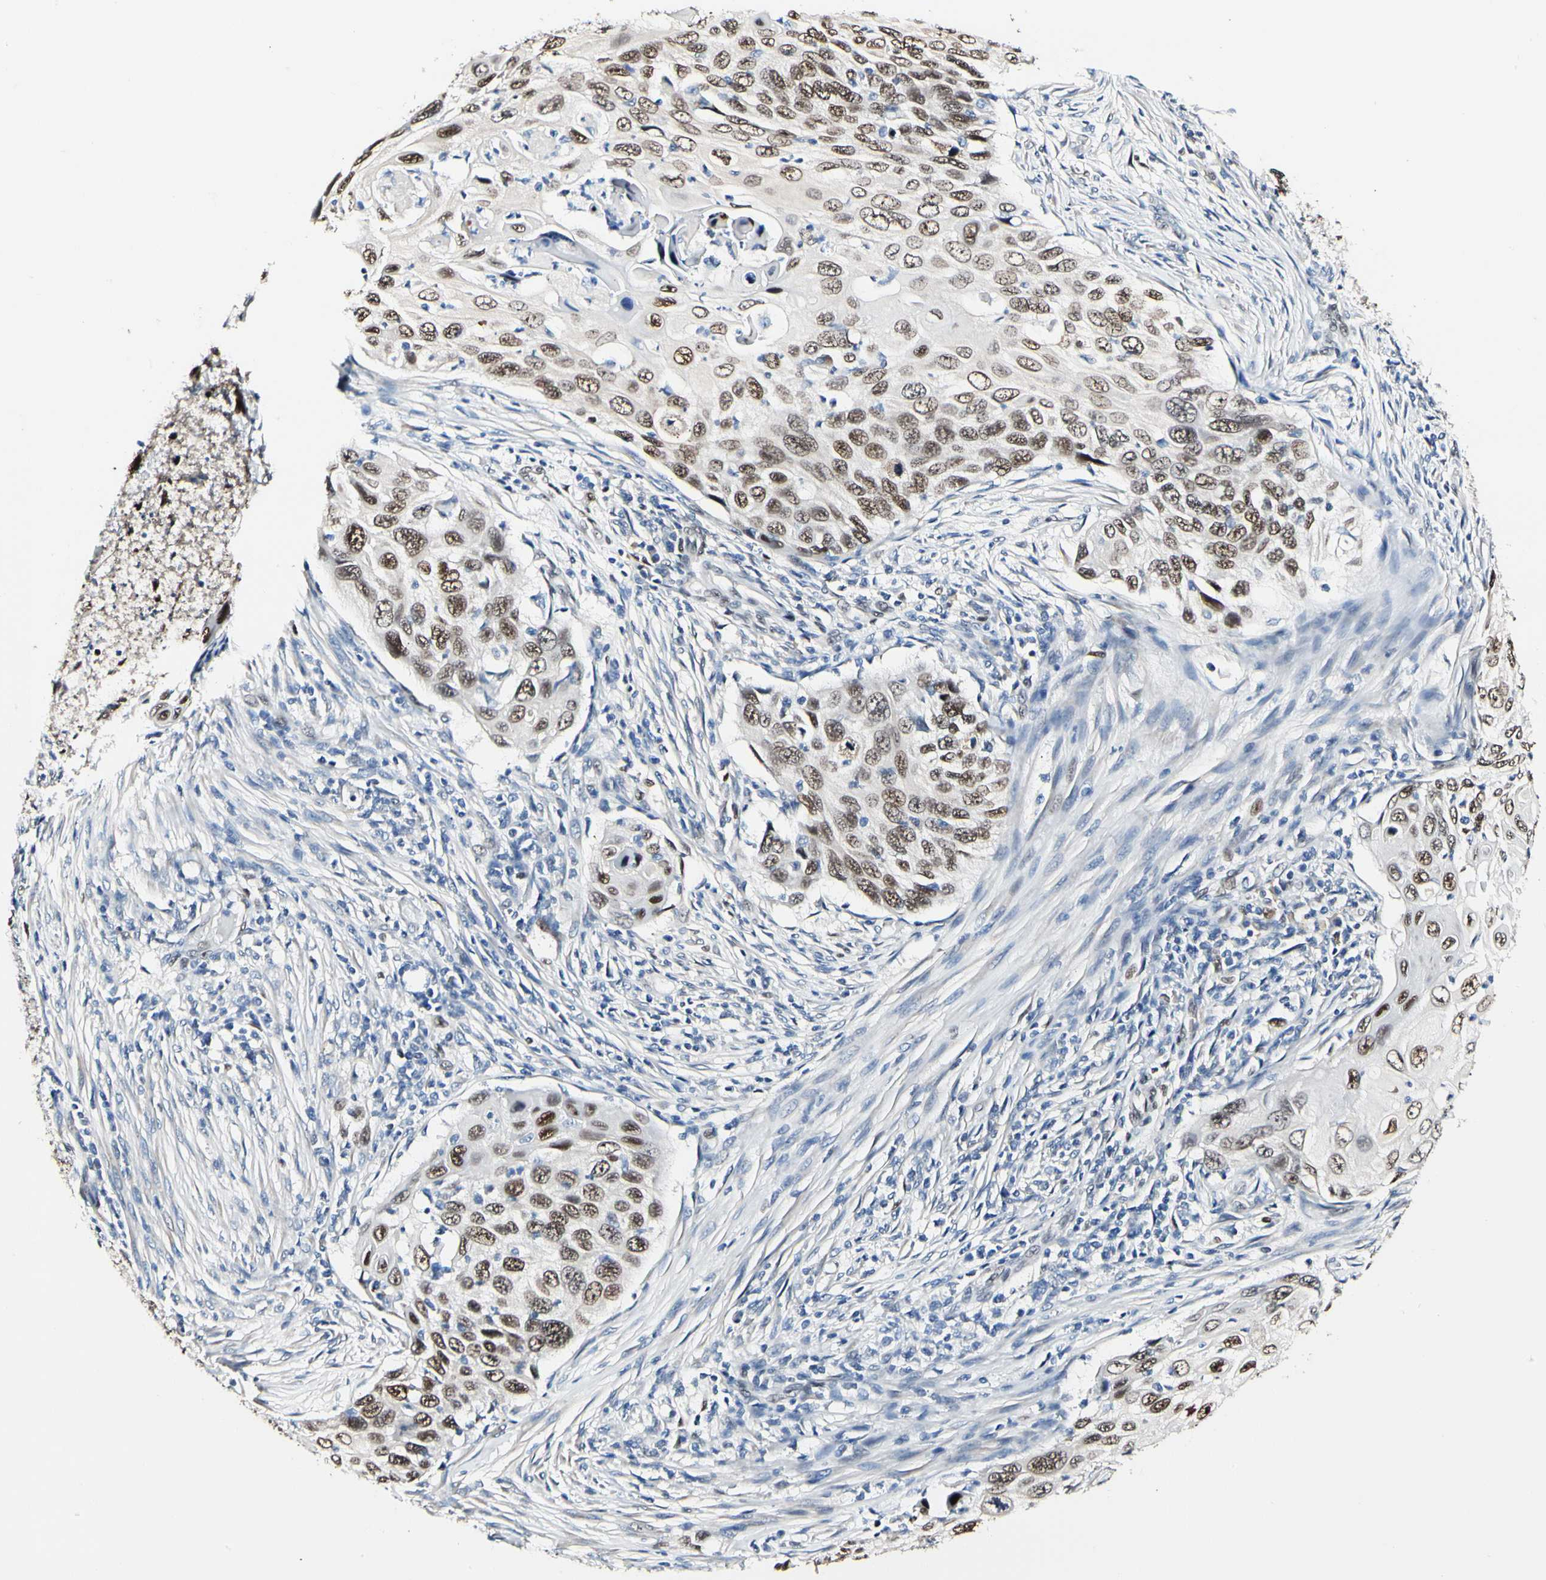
{"staining": {"intensity": "moderate", "quantity": ">75%", "location": "nuclear"}, "tissue": "cervical cancer", "cell_type": "Tumor cells", "image_type": "cancer", "snomed": [{"axis": "morphology", "description": "Squamous cell carcinoma, NOS"}, {"axis": "topography", "description": "Cervix"}], "caption": "Tumor cells display medium levels of moderate nuclear expression in about >75% of cells in human cervical cancer.", "gene": "NFIA", "patient": {"sex": "female", "age": 70}}